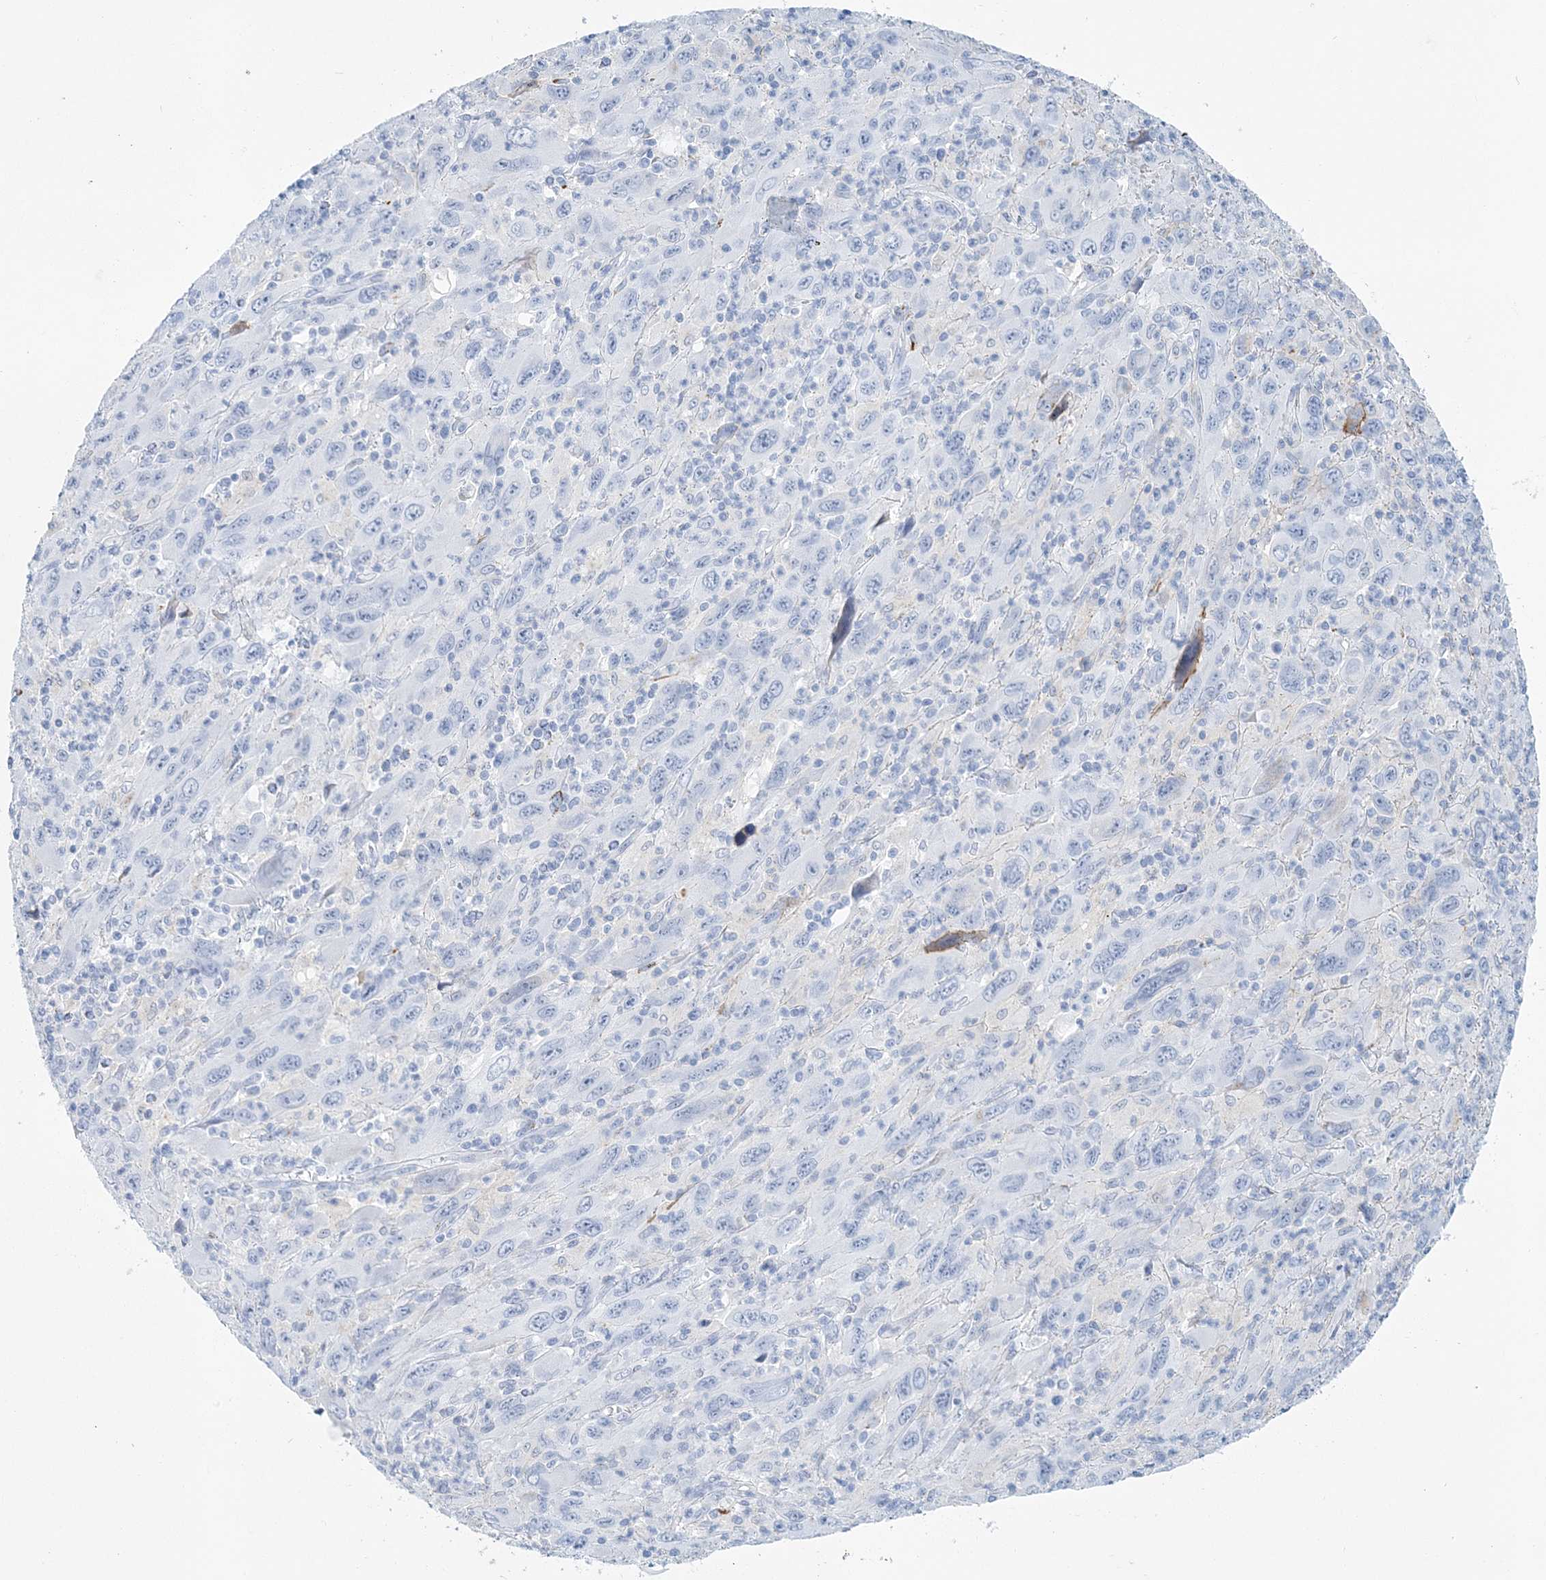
{"staining": {"intensity": "negative", "quantity": "none", "location": "none"}, "tissue": "melanoma", "cell_type": "Tumor cells", "image_type": "cancer", "snomed": [{"axis": "morphology", "description": "Malignant melanoma, Metastatic site"}, {"axis": "topography", "description": "Skin"}], "caption": "A high-resolution image shows immunohistochemistry staining of malignant melanoma (metastatic site), which reveals no significant expression in tumor cells.", "gene": "NKX6-1", "patient": {"sex": "female", "age": 56}}